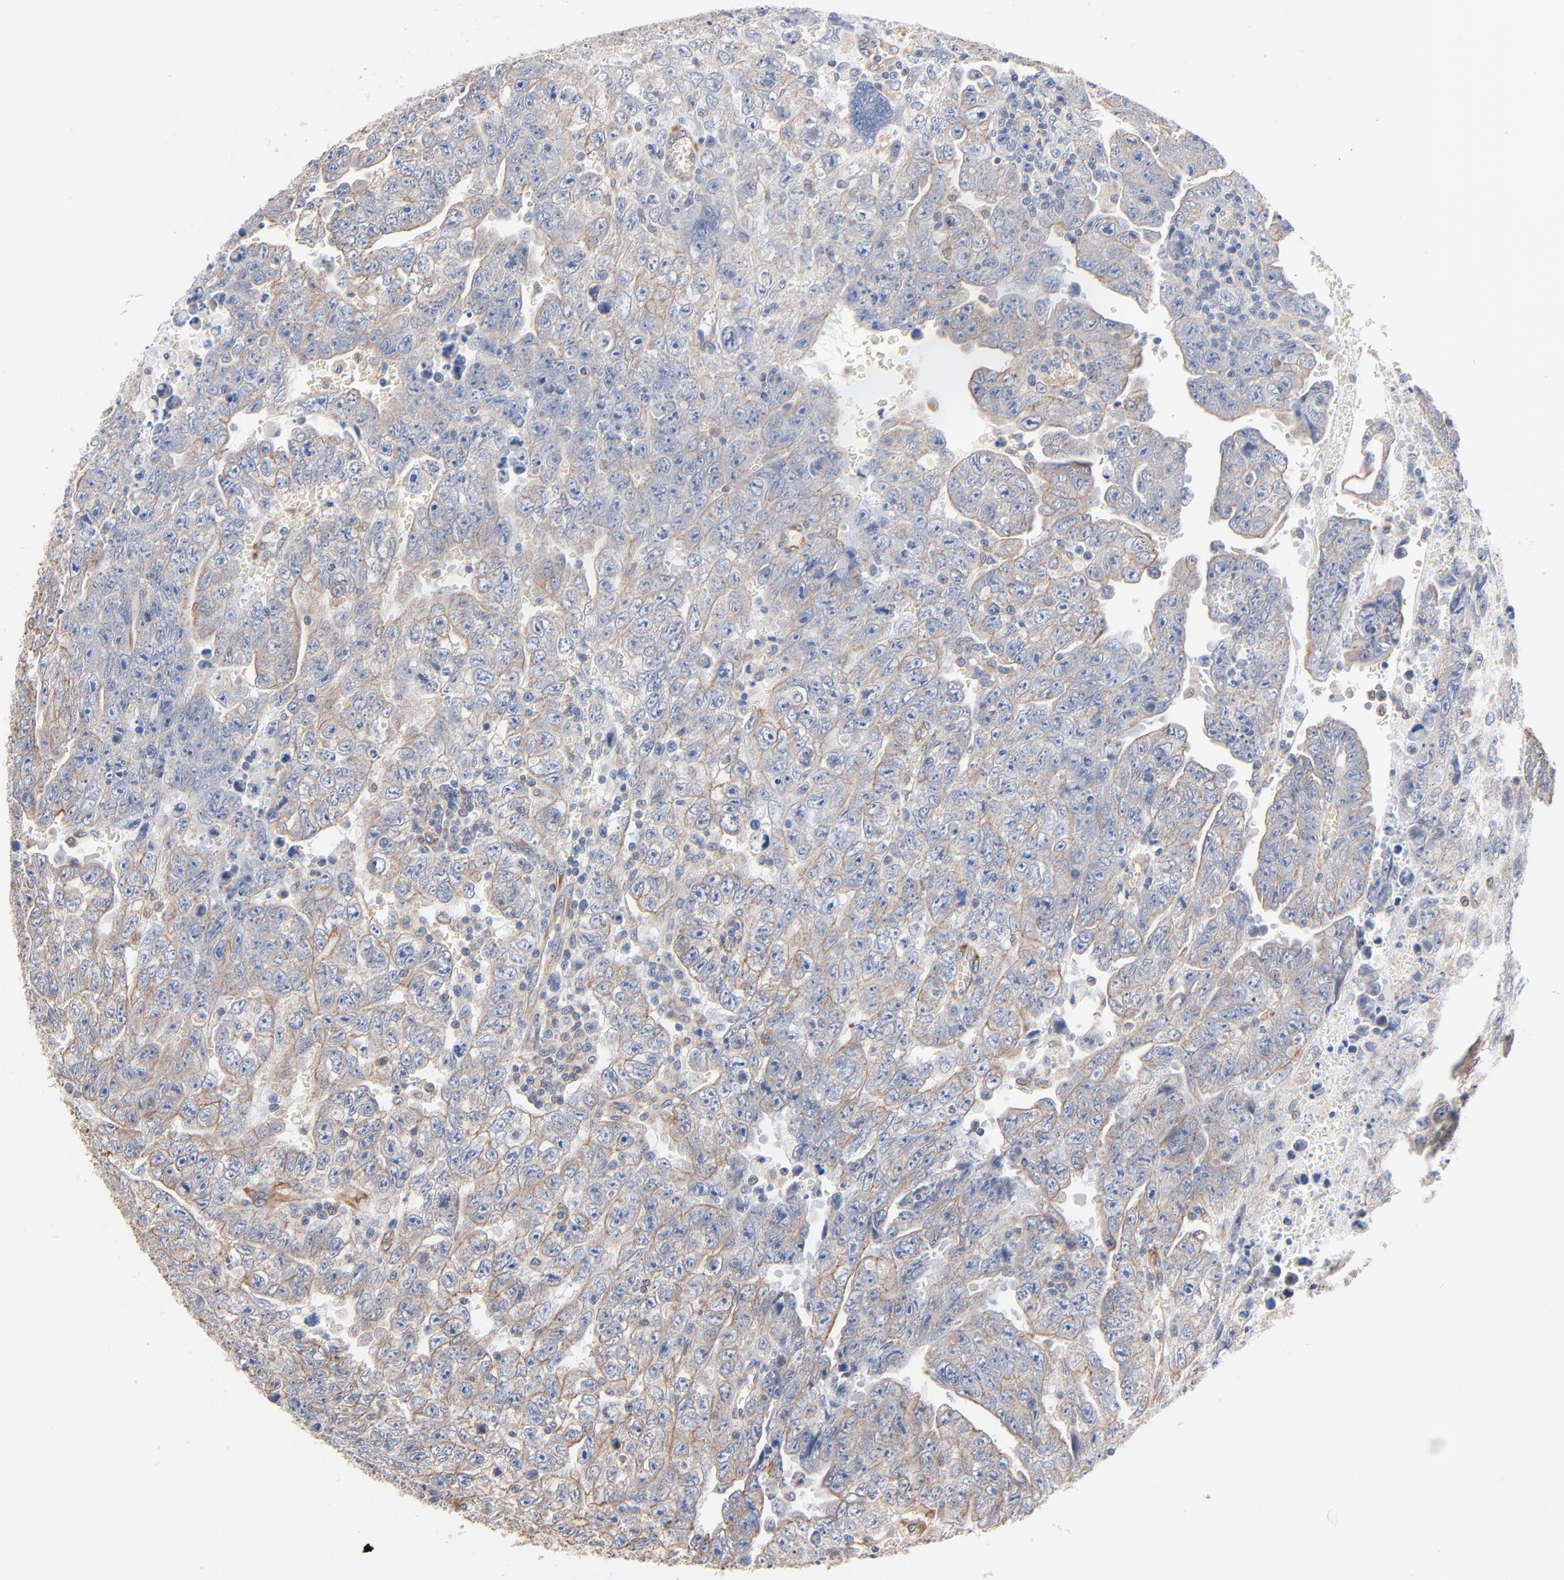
{"staining": {"intensity": "negative", "quantity": "none", "location": "none"}, "tissue": "testis cancer", "cell_type": "Tumor cells", "image_type": "cancer", "snomed": [{"axis": "morphology", "description": "Carcinoma, Embryonal, NOS"}, {"axis": "topography", "description": "Testis"}], "caption": "Tumor cells are negative for brown protein staining in testis embryonal carcinoma. (DAB (3,3'-diaminobenzidine) immunohistochemistry (IHC) with hematoxylin counter stain).", "gene": "ABCD4", "patient": {"sex": "male", "age": 28}}